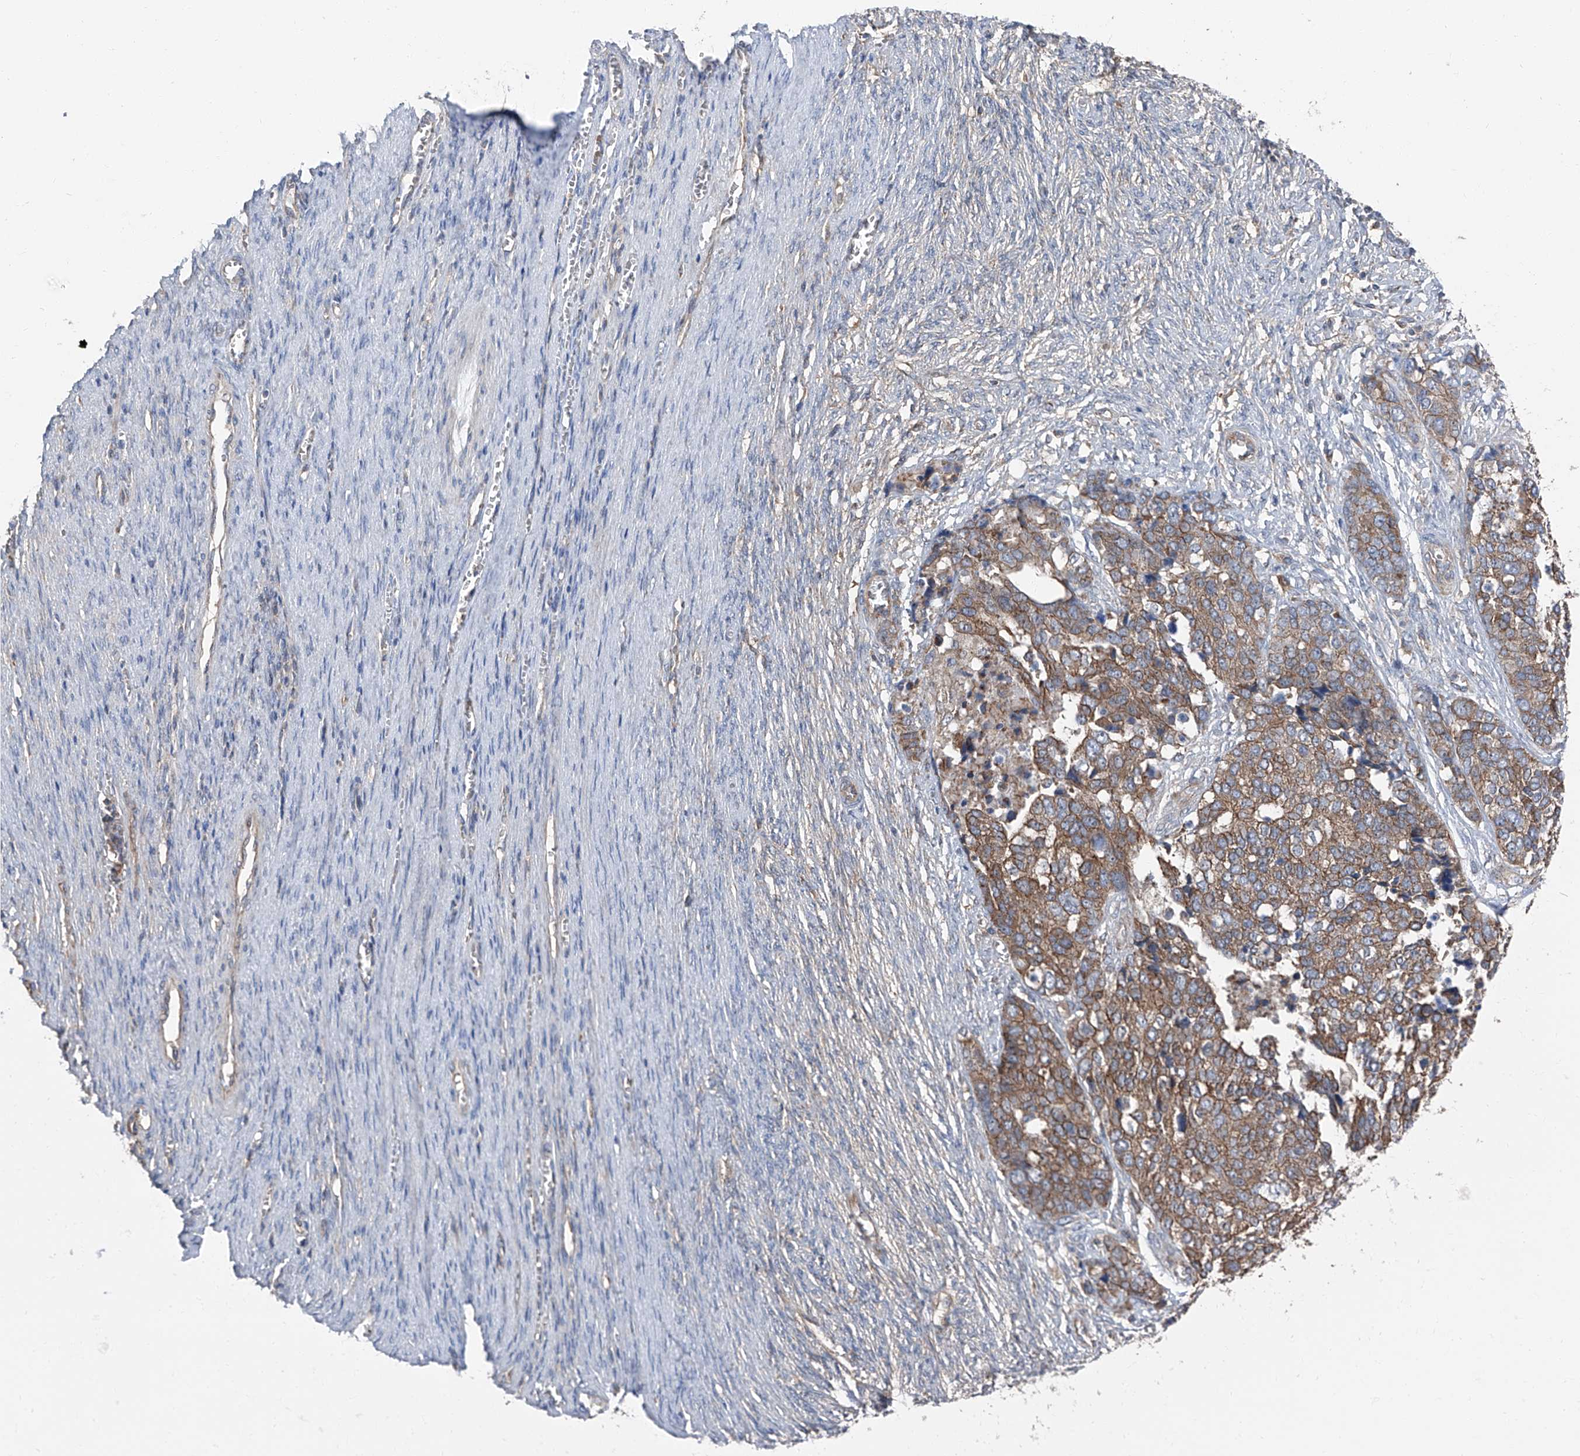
{"staining": {"intensity": "moderate", "quantity": ">75%", "location": "cytoplasmic/membranous"}, "tissue": "ovarian cancer", "cell_type": "Tumor cells", "image_type": "cancer", "snomed": [{"axis": "morphology", "description": "Cystadenocarcinoma, serous, NOS"}, {"axis": "topography", "description": "Ovary"}], "caption": "Ovarian cancer stained for a protein reveals moderate cytoplasmic/membranous positivity in tumor cells.", "gene": "GPR142", "patient": {"sex": "female", "age": 44}}